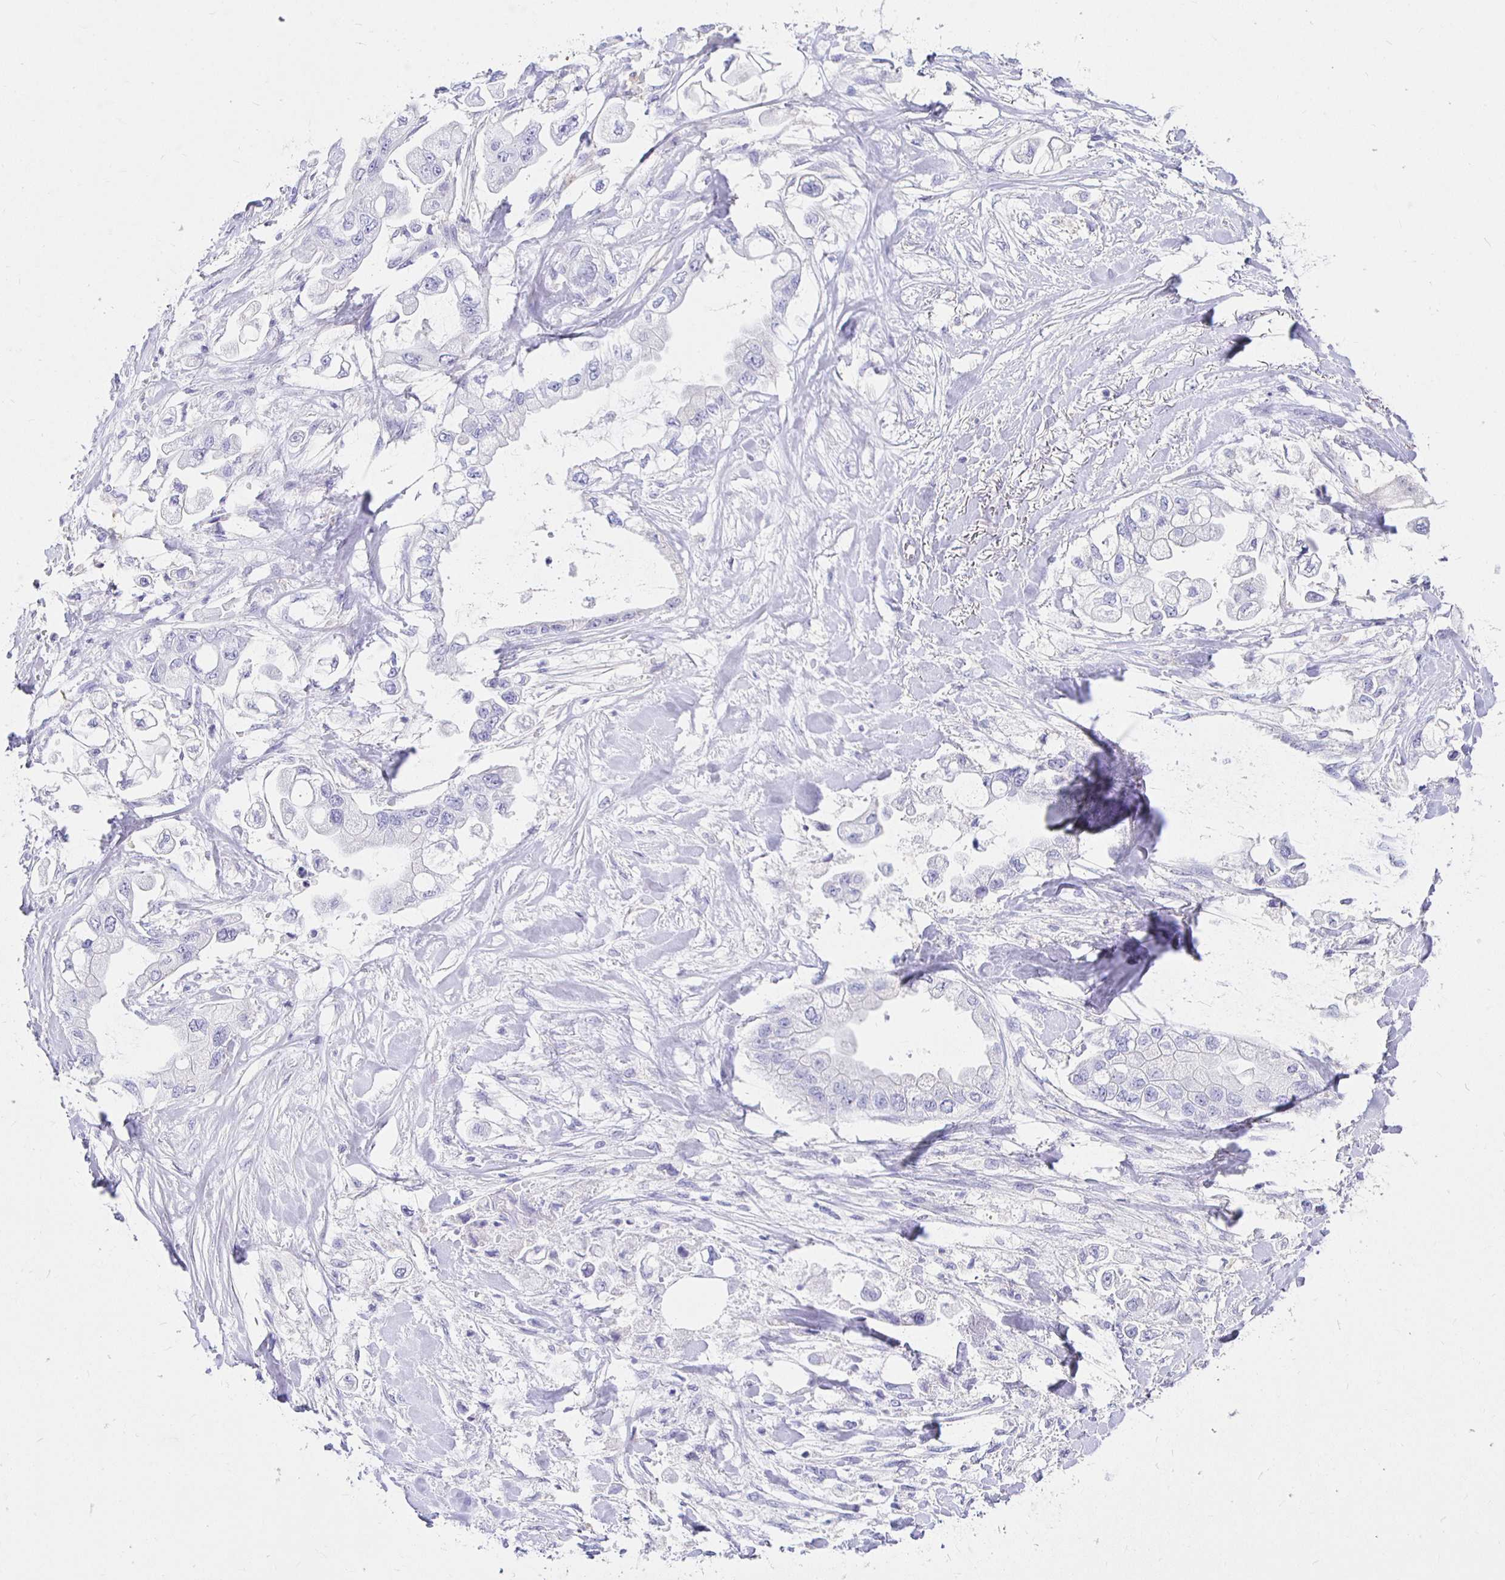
{"staining": {"intensity": "negative", "quantity": "none", "location": "none"}, "tissue": "stomach cancer", "cell_type": "Tumor cells", "image_type": "cancer", "snomed": [{"axis": "morphology", "description": "Adenocarcinoma, NOS"}, {"axis": "topography", "description": "Stomach"}], "caption": "Photomicrograph shows no protein staining in tumor cells of stomach adenocarcinoma tissue.", "gene": "UMOD", "patient": {"sex": "male", "age": 62}}